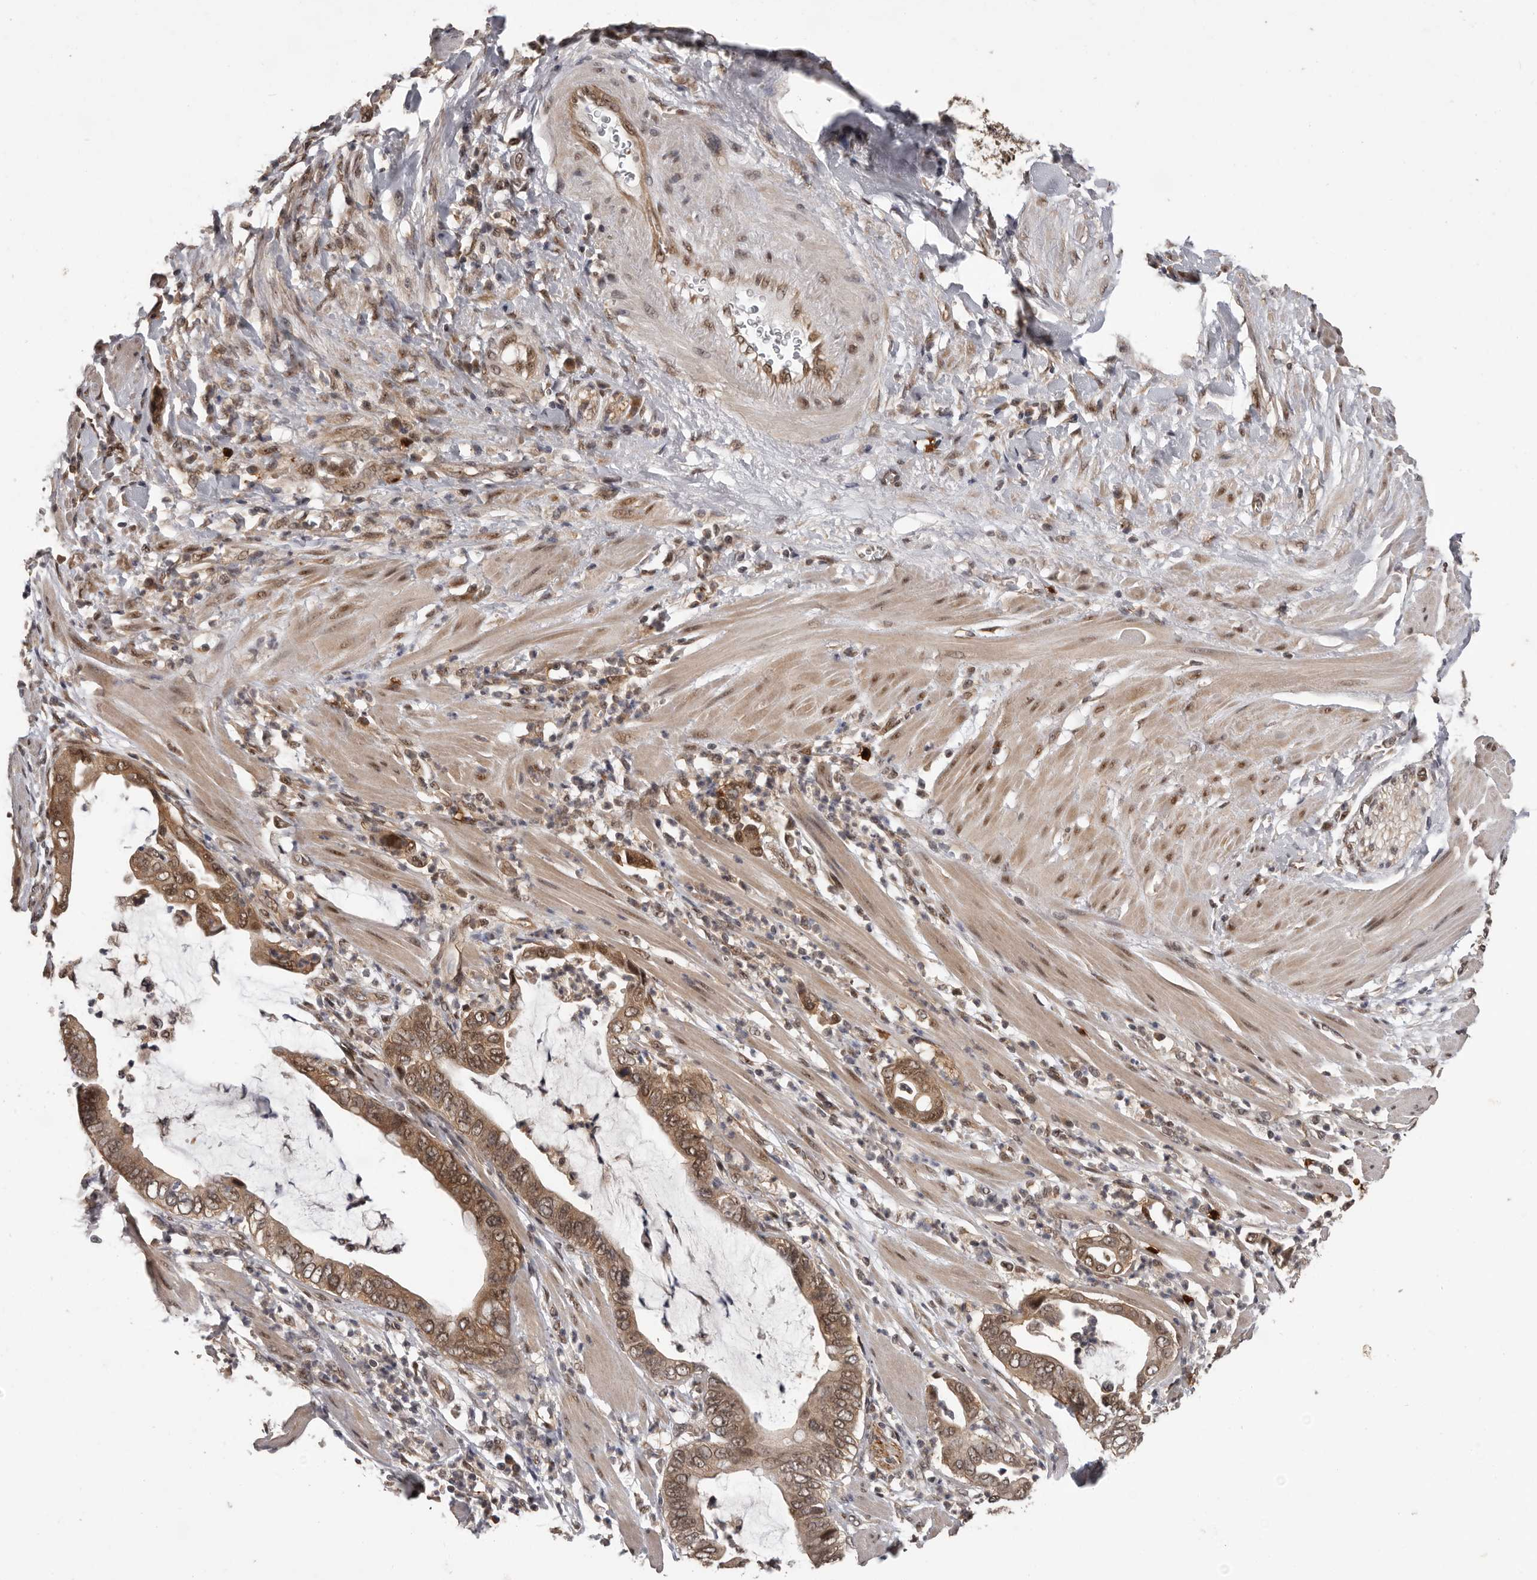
{"staining": {"intensity": "moderate", "quantity": ">75%", "location": "cytoplasmic/membranous,nuclear"}, "tissue": "pancreatic cancer", "cell_type": "Tumor cells", "image_type": "cancer", "snomed": [{"axis": "morphology", "description": "Adenocarcinoma, NOS"}, {"axis": "topography", "description": "Pancreas"}], "caption": "Immunohistochemical staining of pancreatic cancer (adenocarcinoma) exhibits medium levels of moderate cytoplasmic/membranous and nuclear protein expression in about >75% of tumor cells. The staining was performed using DAB, with brown indicating positive protein expression. Nuclei are stained blue with hematoxylin.", "gene": "VPS37A", "patient": {"sex": "male", "age": 75}}